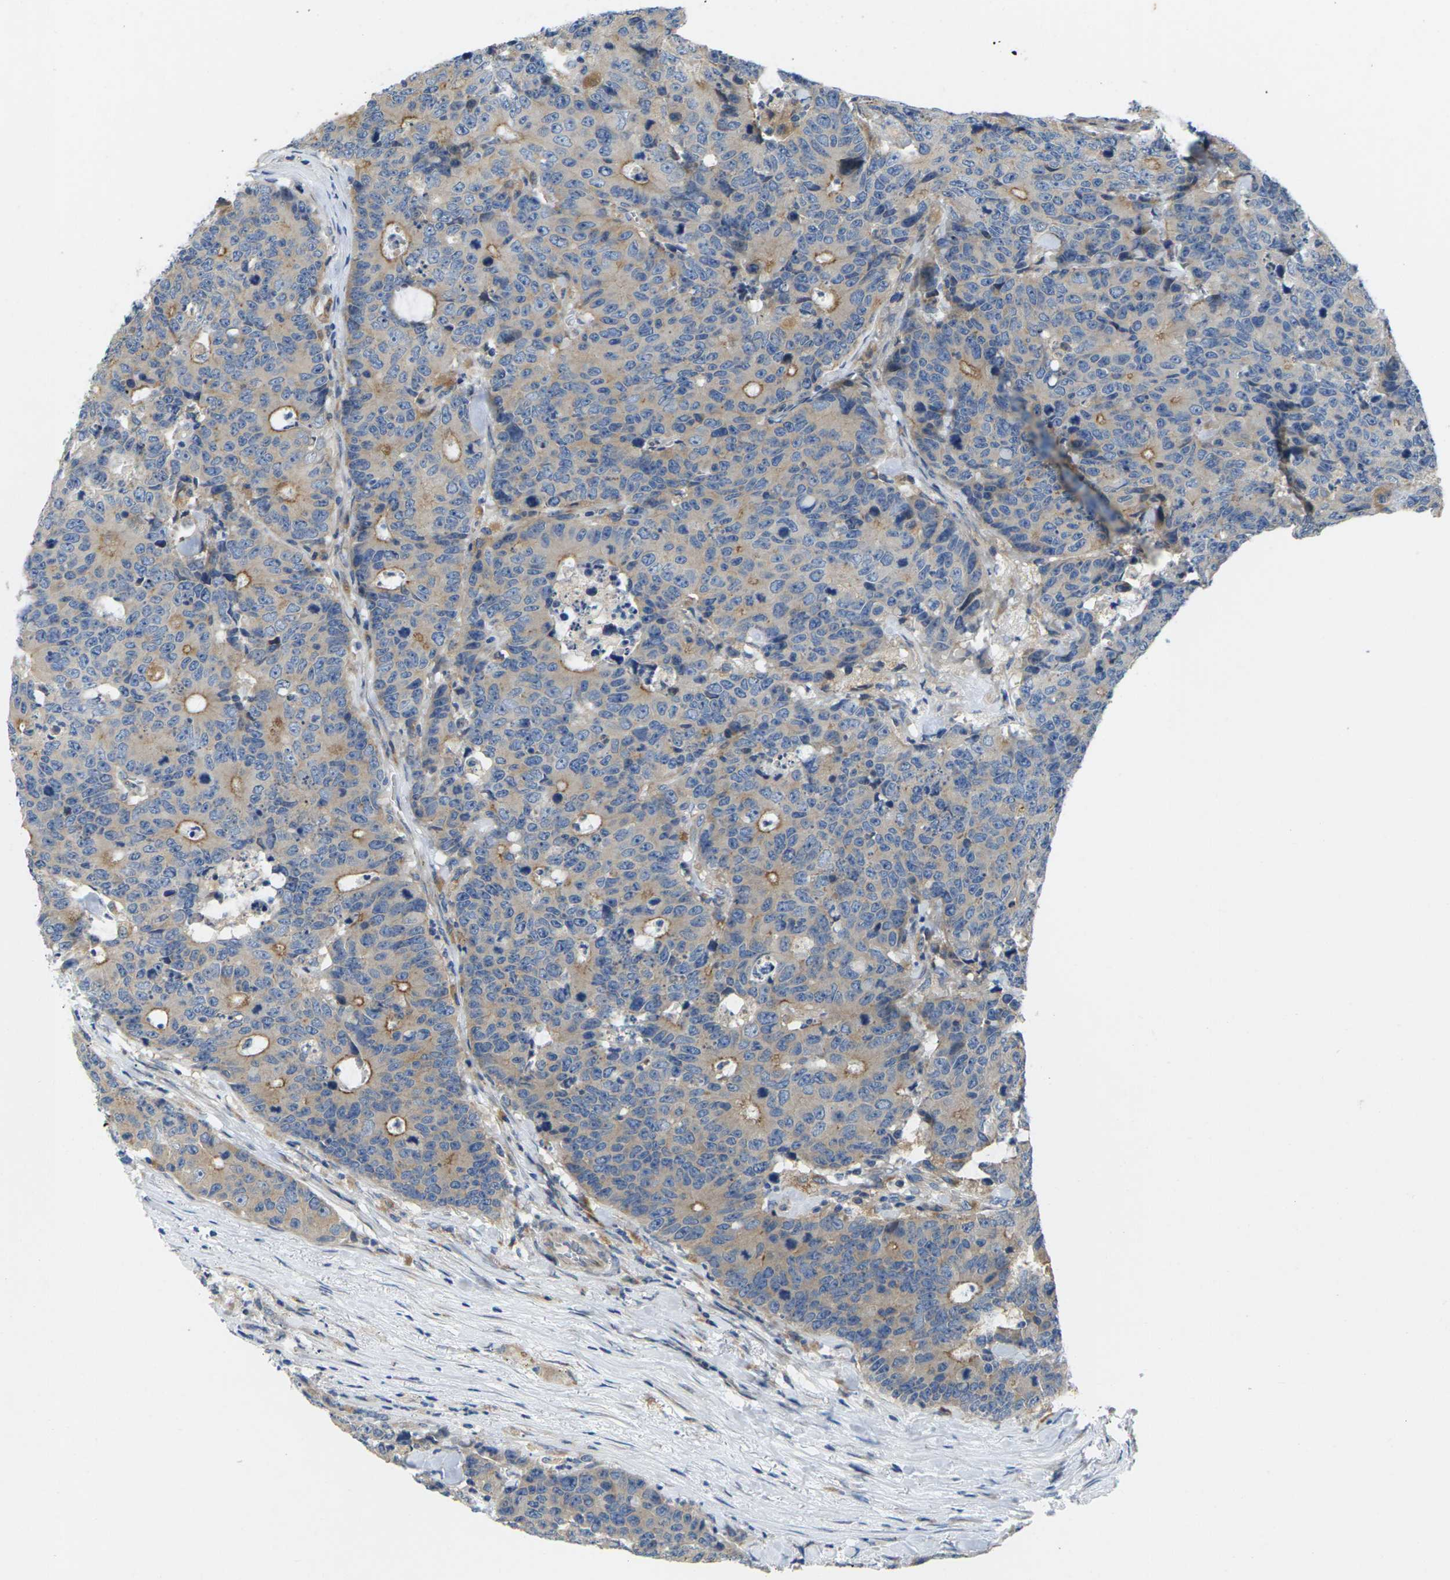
{"staining": {"intensity": "moderate", "quantity": "25%-75%", "location": "cytoplasmic/membranous"}, "tissue": "colorectal cancer", "cell_type": "Tumor cells", "image_type": "cancer", "snomed": [{"axis": "morphology", "description": "Adenocarcinoma, NOS"}, {"axis": "topography", "description": "Colon"}], "caption": "Tumor cells demonstrate medium levels of moderate cytoplasmic/membranous staining in approximately 25%-75% of cells in colorectal adenocarcinoma. The staining is performed using DAB (3,3'-diaminobenzidine) brown chromogen to label protein expression. The nuclei are counter-stained blue using hematoxylin.", "gene": "SCNN1A", "patient": {"sex": "female", "age": 86}}